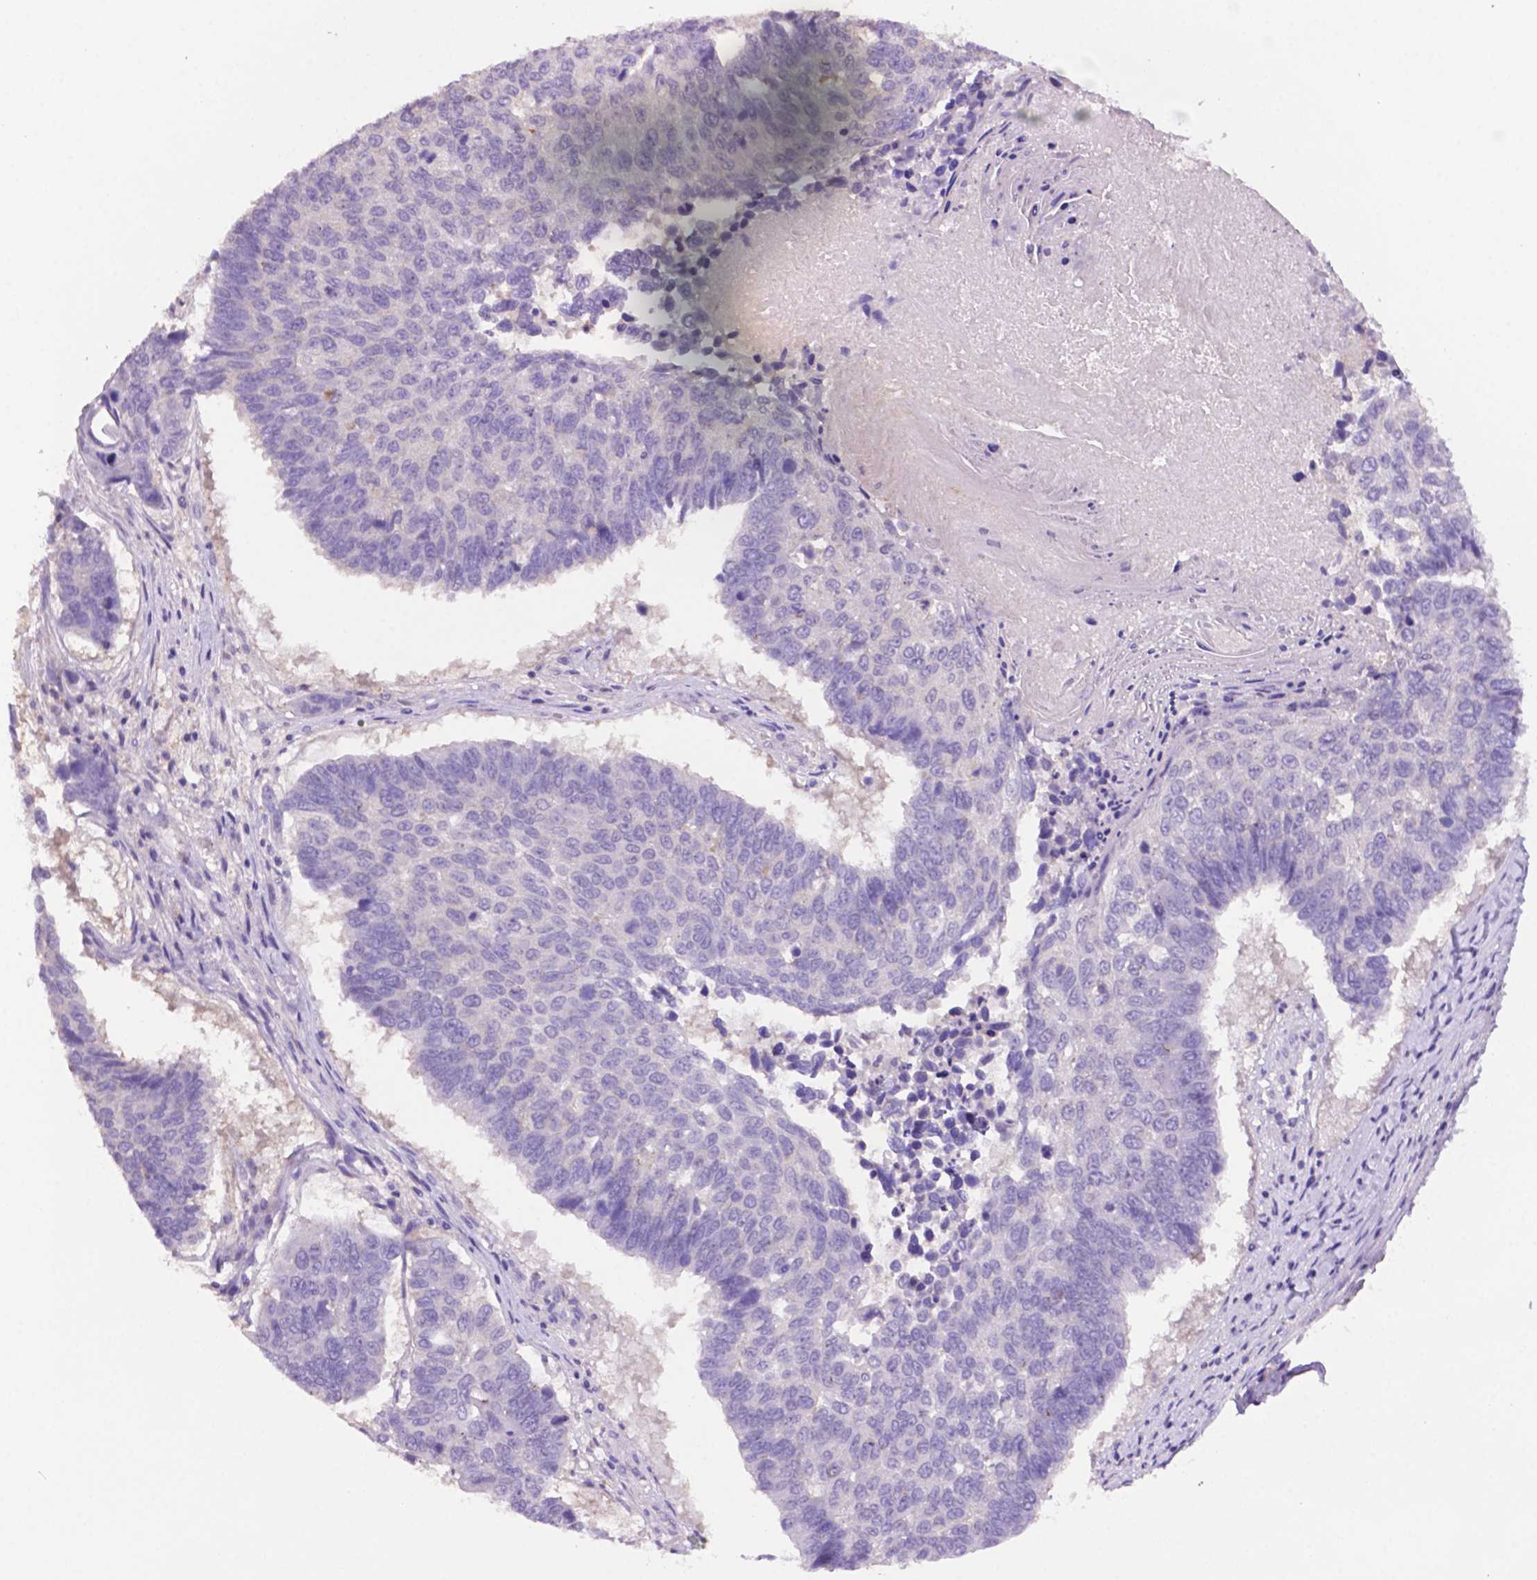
{"staining": {"intensity": "negative", "quantity": "none", "location": "none"}, "tissue": "lung cancer", "cell_type": "Tumor cells", "image_type": "cancer", "snomed": [{"axis": "morphology", "description": "Squamous cell carcinoma, NOS"}, {"axis": "topography", "description": "Lung"}], "caption": "High power microscopy histopathology image of an immunohistochemistry (IHC) image of squamous cell carcinoma (lung), revealing no significant positivity in tumor cells. The staining is performed using DAB (3,3'-diaminobenzidine) brown chromogen with nuclei counter-stained in using hematoxylin.", "gene": "PRPS2", "patient": {"sex": "male", "age": 73}}